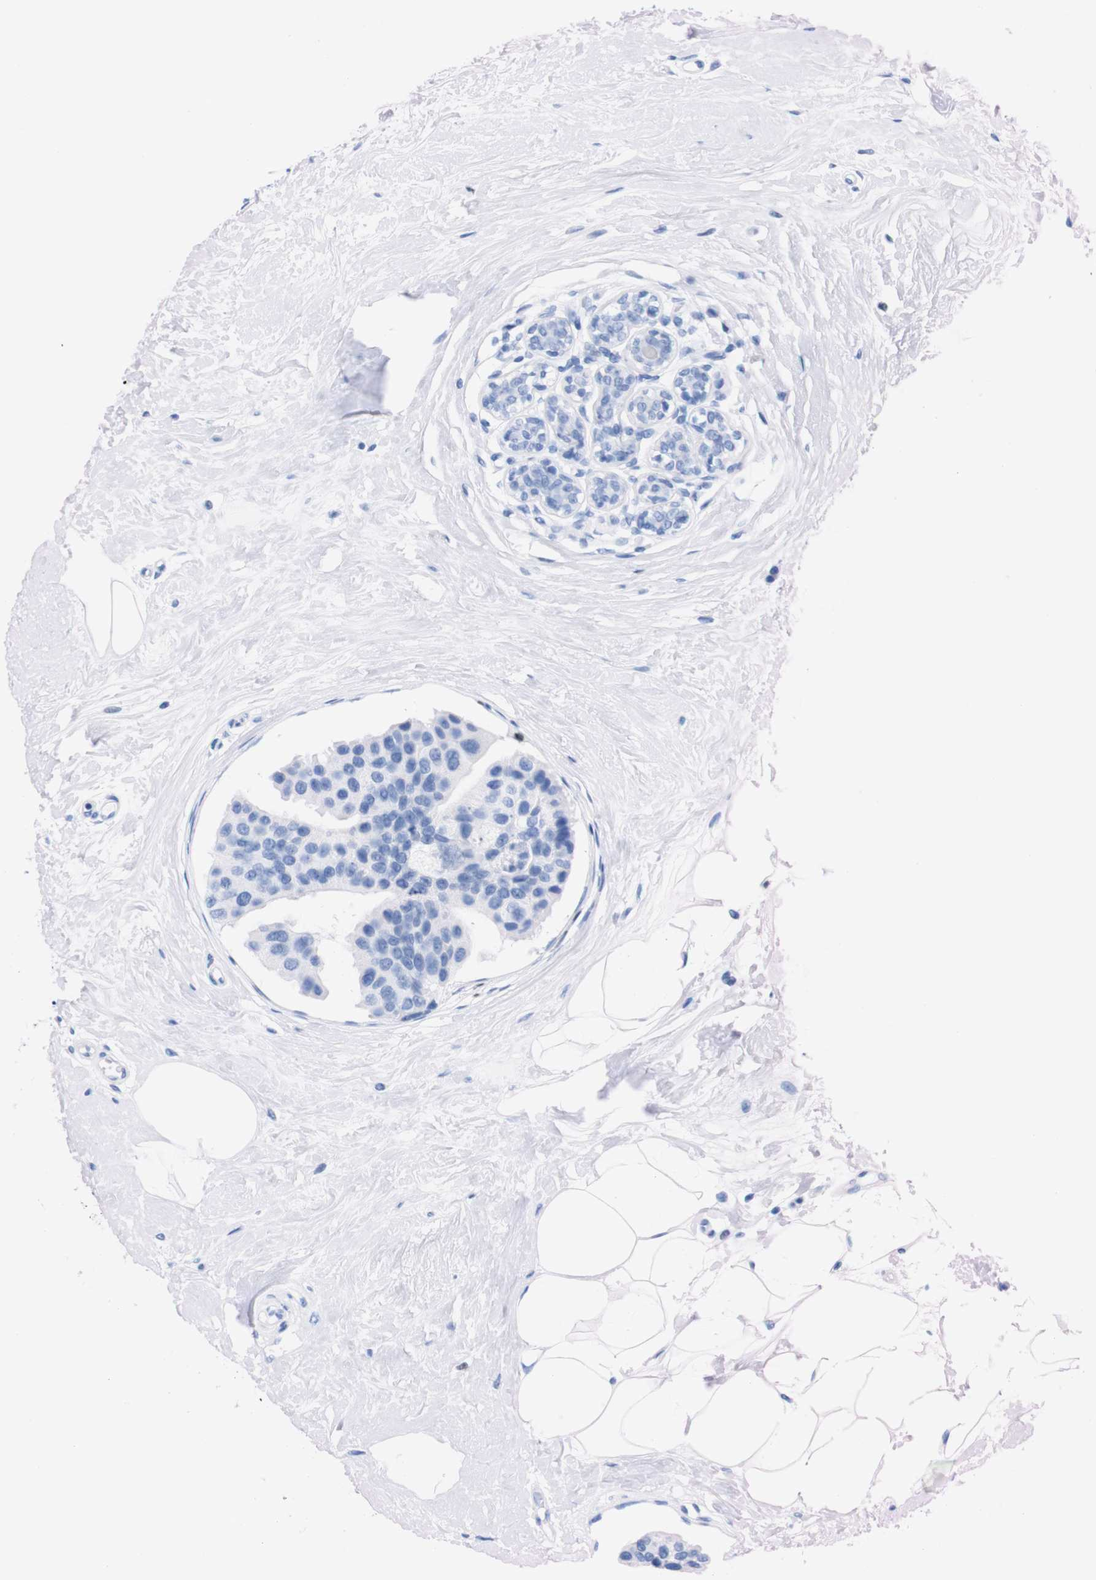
{"staining": {"intensity": "negative", "quantity": "none", "location": "none"}, "tissue": "breast cancer", "cell_type": "Tumor cells", "image_type": "cancer", "snomed": [{"axis": "morphology", "description": "Normal tissue, NOS"}, {"axis": "morphology", "description": "Duct carcinoma"}, {"axis": "topography", "description": "Breast"}], "caption": "This is an immunohistochemistry photomicrograph of breast cancer (invasive ductal carcinoma). There is no expression in tumor cells.", "gene": "P2RY12", "patient": {"sex": "female", "age": 39}}